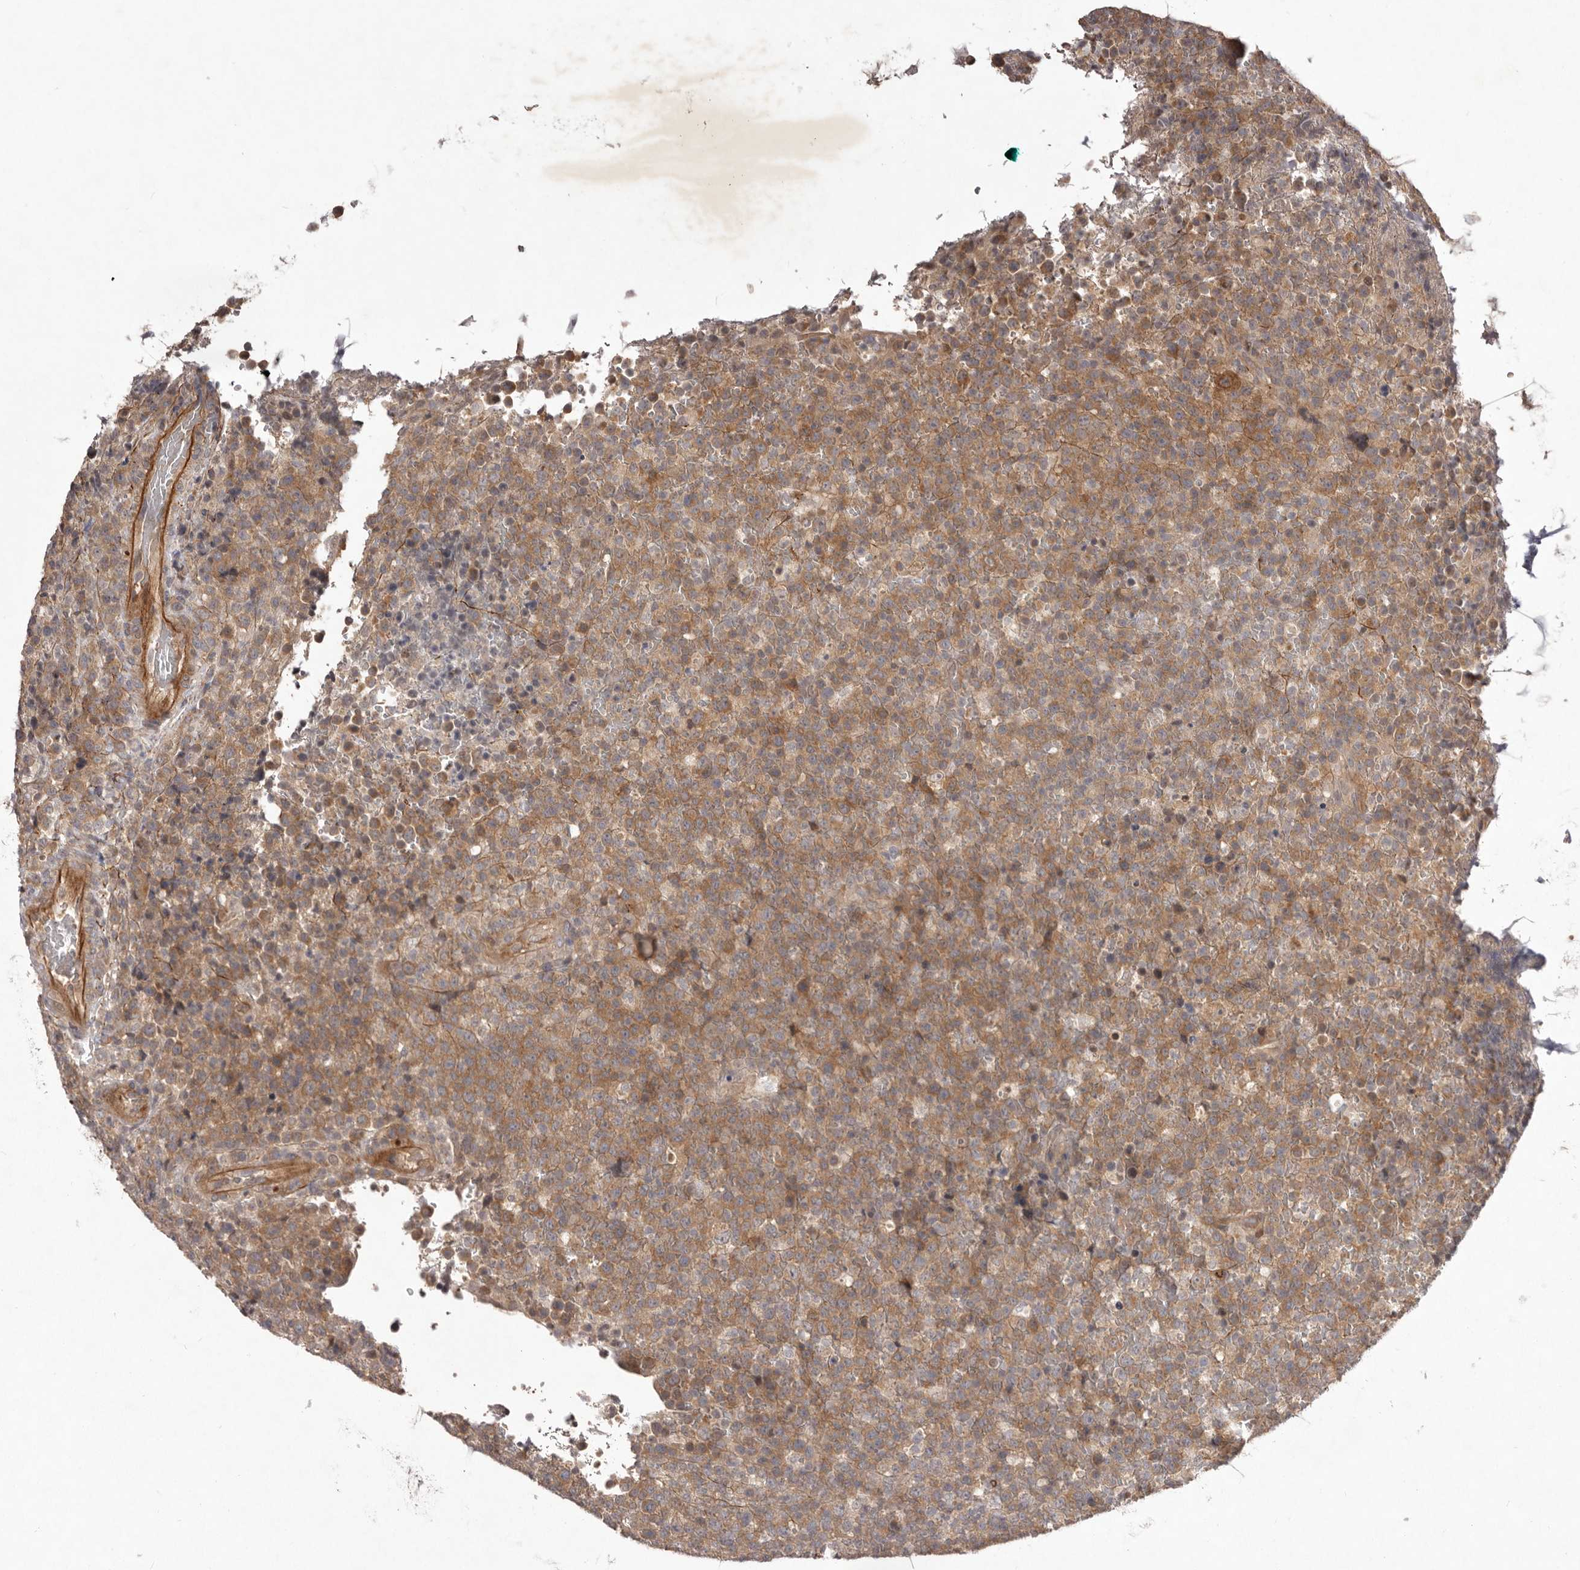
{"staining": {"intensity": "moderate", "quantity": "25%-75%", "location": "cytoplasmic/membranous"}, "tissue": "lymphoma", "cell_type": "Tumor cells", "image_type": "cancer", "snomed": [{"axis": "morphology", "description": "Malignant lymphoma, non-Hodgkin's type, High grade"}, {"axis": "topography", "description": "Lymph node"}], "caption": "Protein expression analysis of human malignant lymphoma, non-Hodgkin's type (high-grade) reveals moderate cytoplasmic/membranous positivity in approximately 25%-75% of tumor cells.", "gene": "HBS1L", "patient": {"sex": "male", "age": 13}}